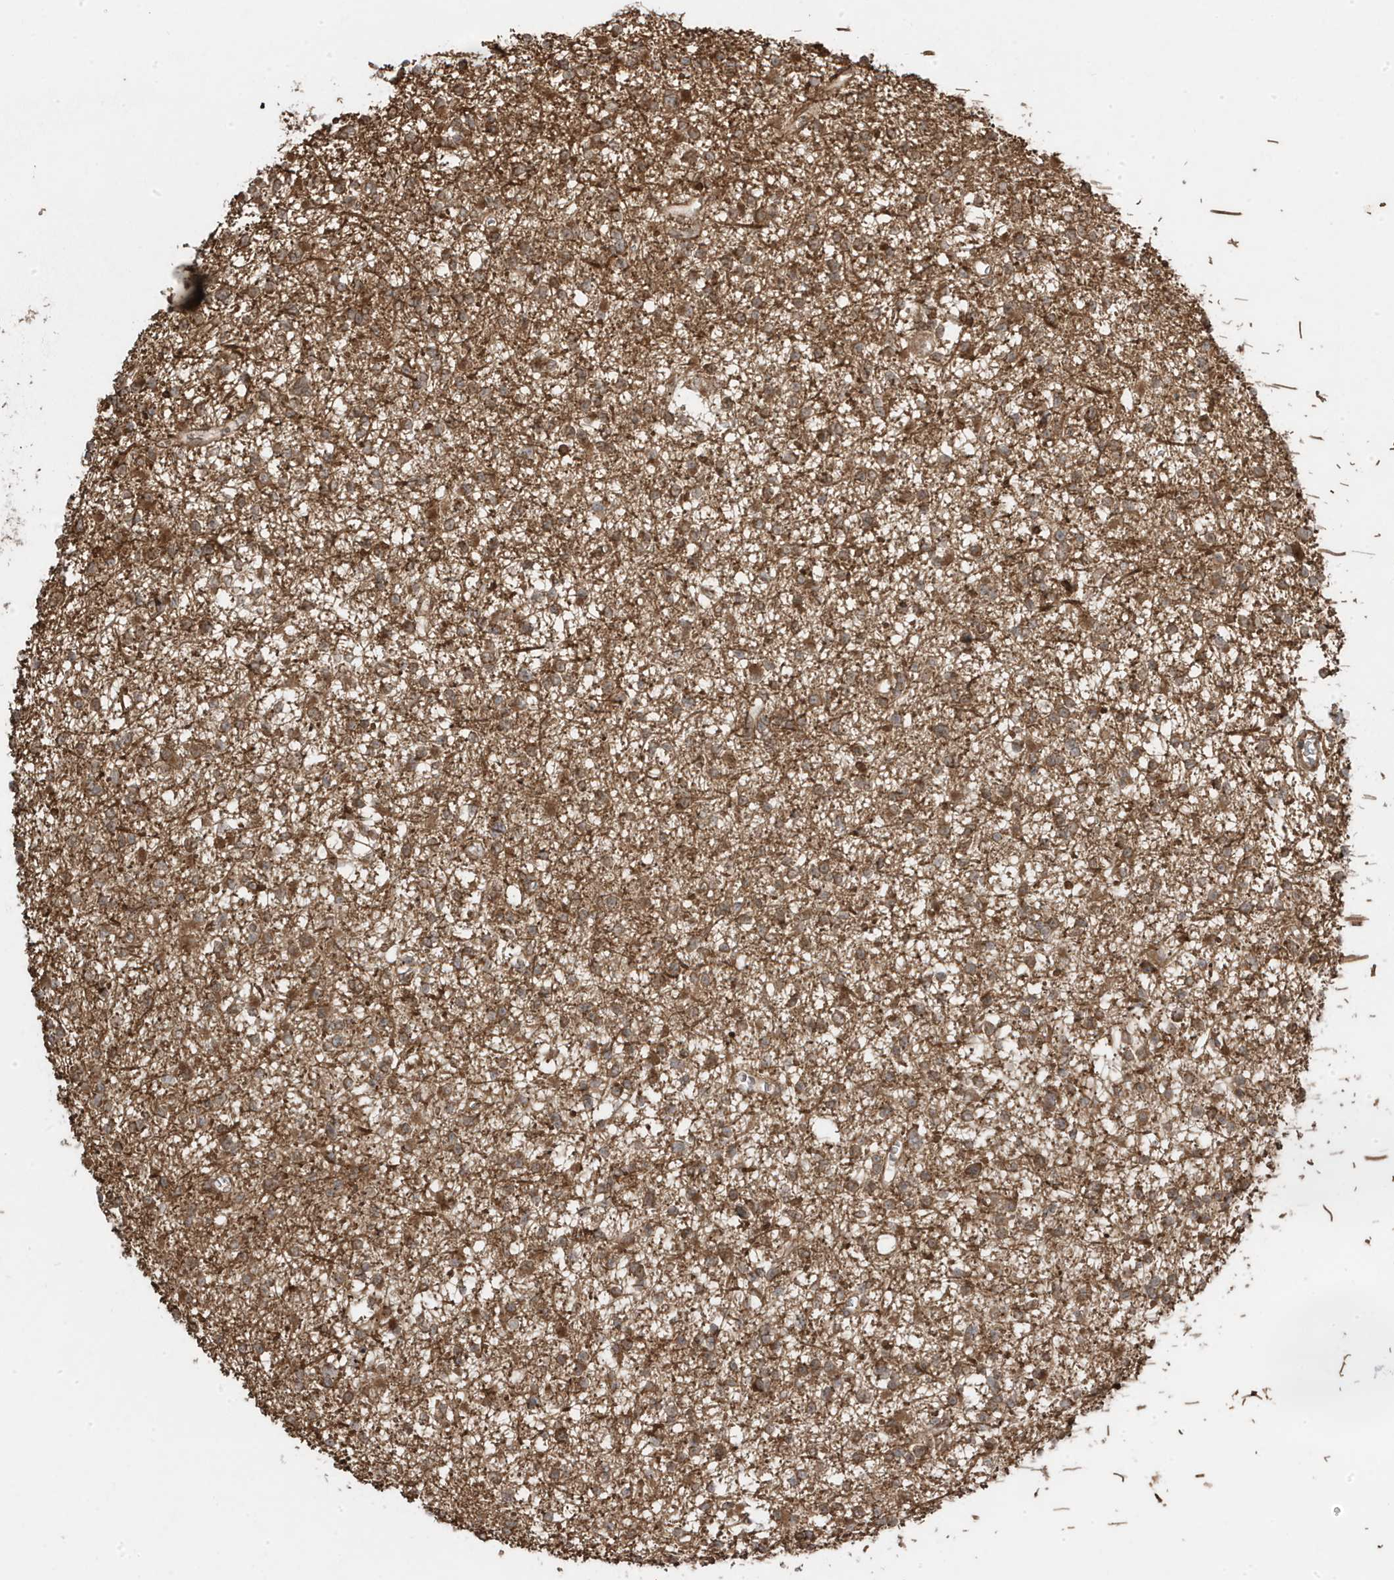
{"staining": {"intensity": "moderate", "quantity": ">75%", "location": "cytoplasmic/membranous"}, "tissue": "glioma", "cell_type": "Tumor cells", "image_type": "cancer", "snomed": [{"axis": "morphology", "description": "Glioma, malignant, Low grade"}, {"axis": "topography", "description": "Brain"}], "caption": "Immunohistochemical staining of low-grade glioma (malignant) reveals medium levels of moderate cytoplasmic/membranous protein staining in approximately >75% of tumor cells.", "gene": "ASAP1", "patient": {"sex": "female", "age": 22}}